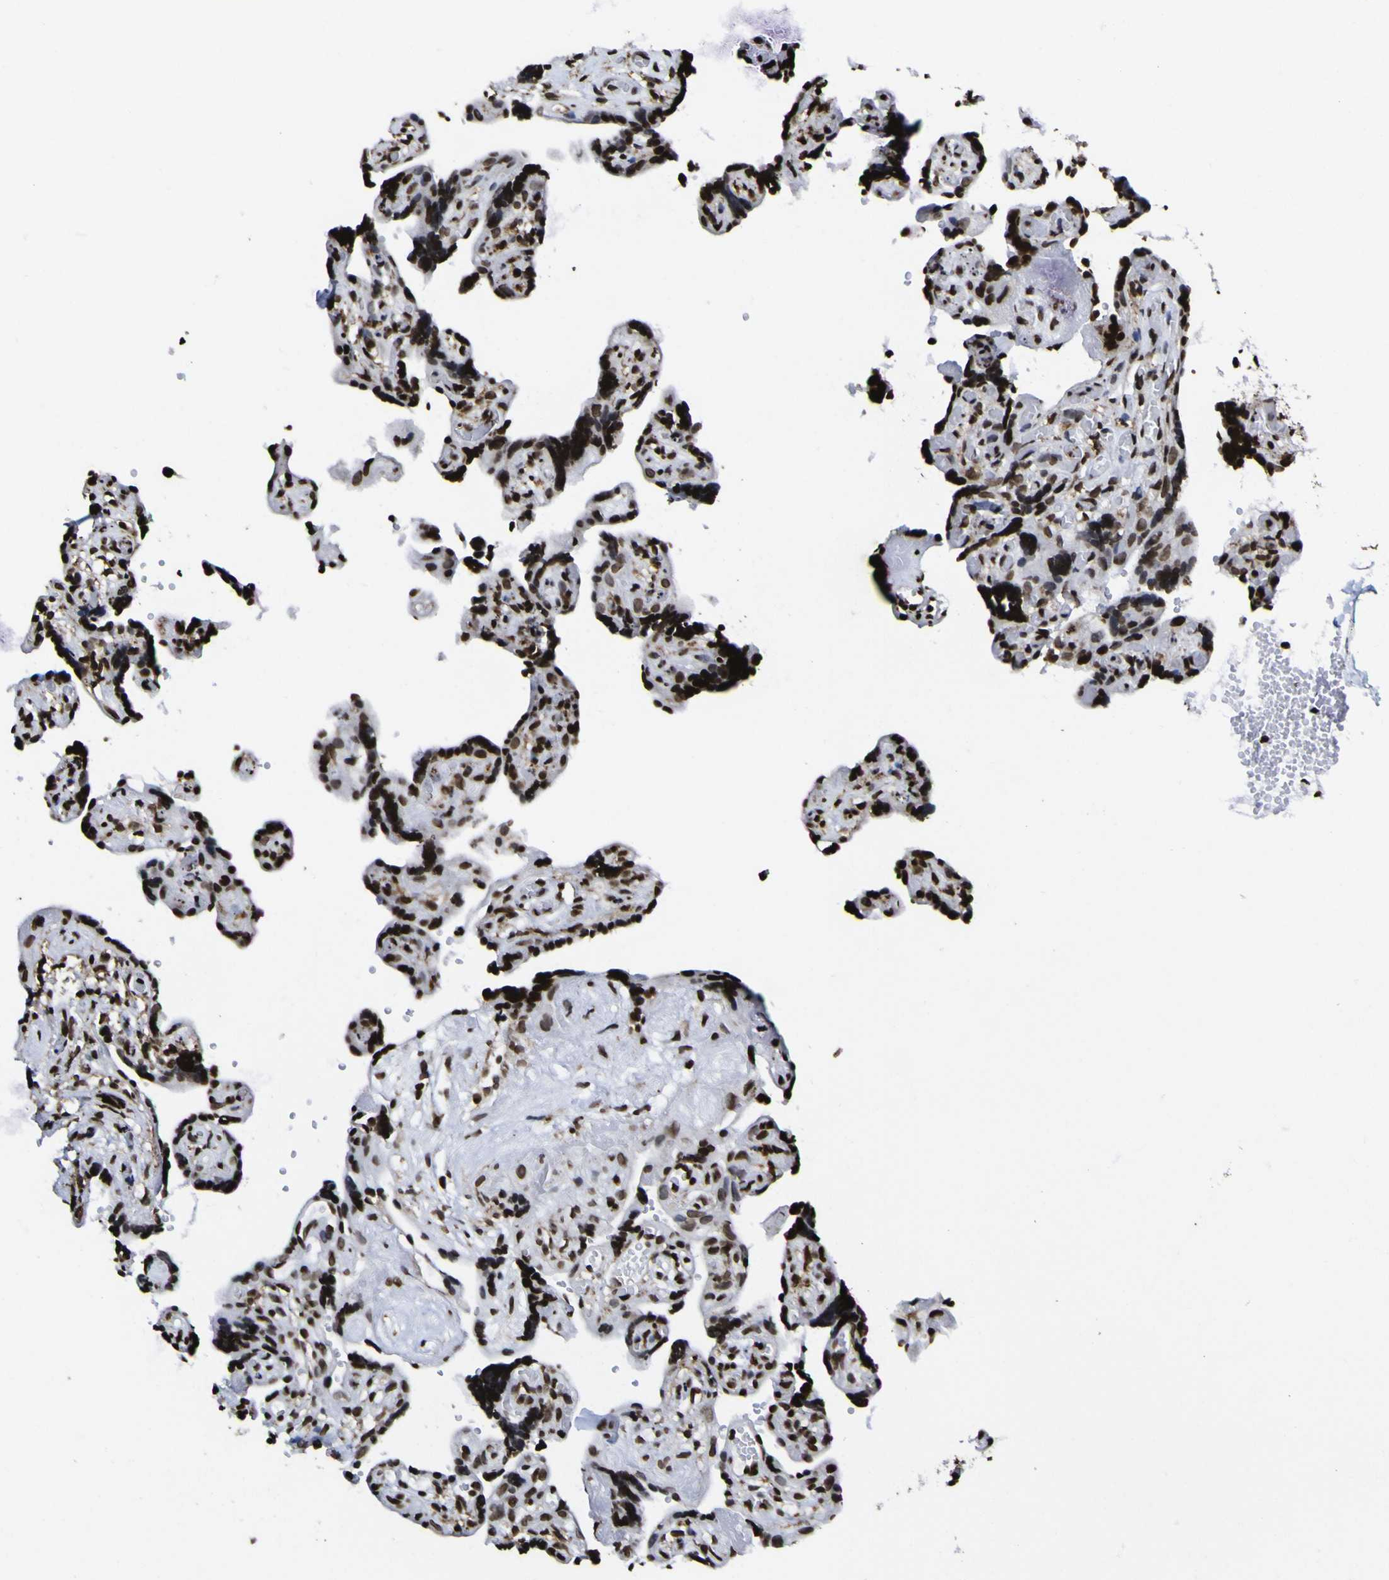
{"staining": {"intensity": "moderate", "quantity": ">75%", "location": "nuclear"}, "tissue": "placenta", "cell_type": "Decidual cells", "image_type": "normal", "snomed": [{"axis": "morphology", "description": "Normal tissue, NOS"}, {"axis": "topography", "description": "Placenta"}], "caption": "Decidual cells display moderate nuclear positivity in approximately >75% of cells in normal placenta. Nuclei are stained in blue.", "gene": "PIAS1", "patient": {"sex": "female", "age": 30}}